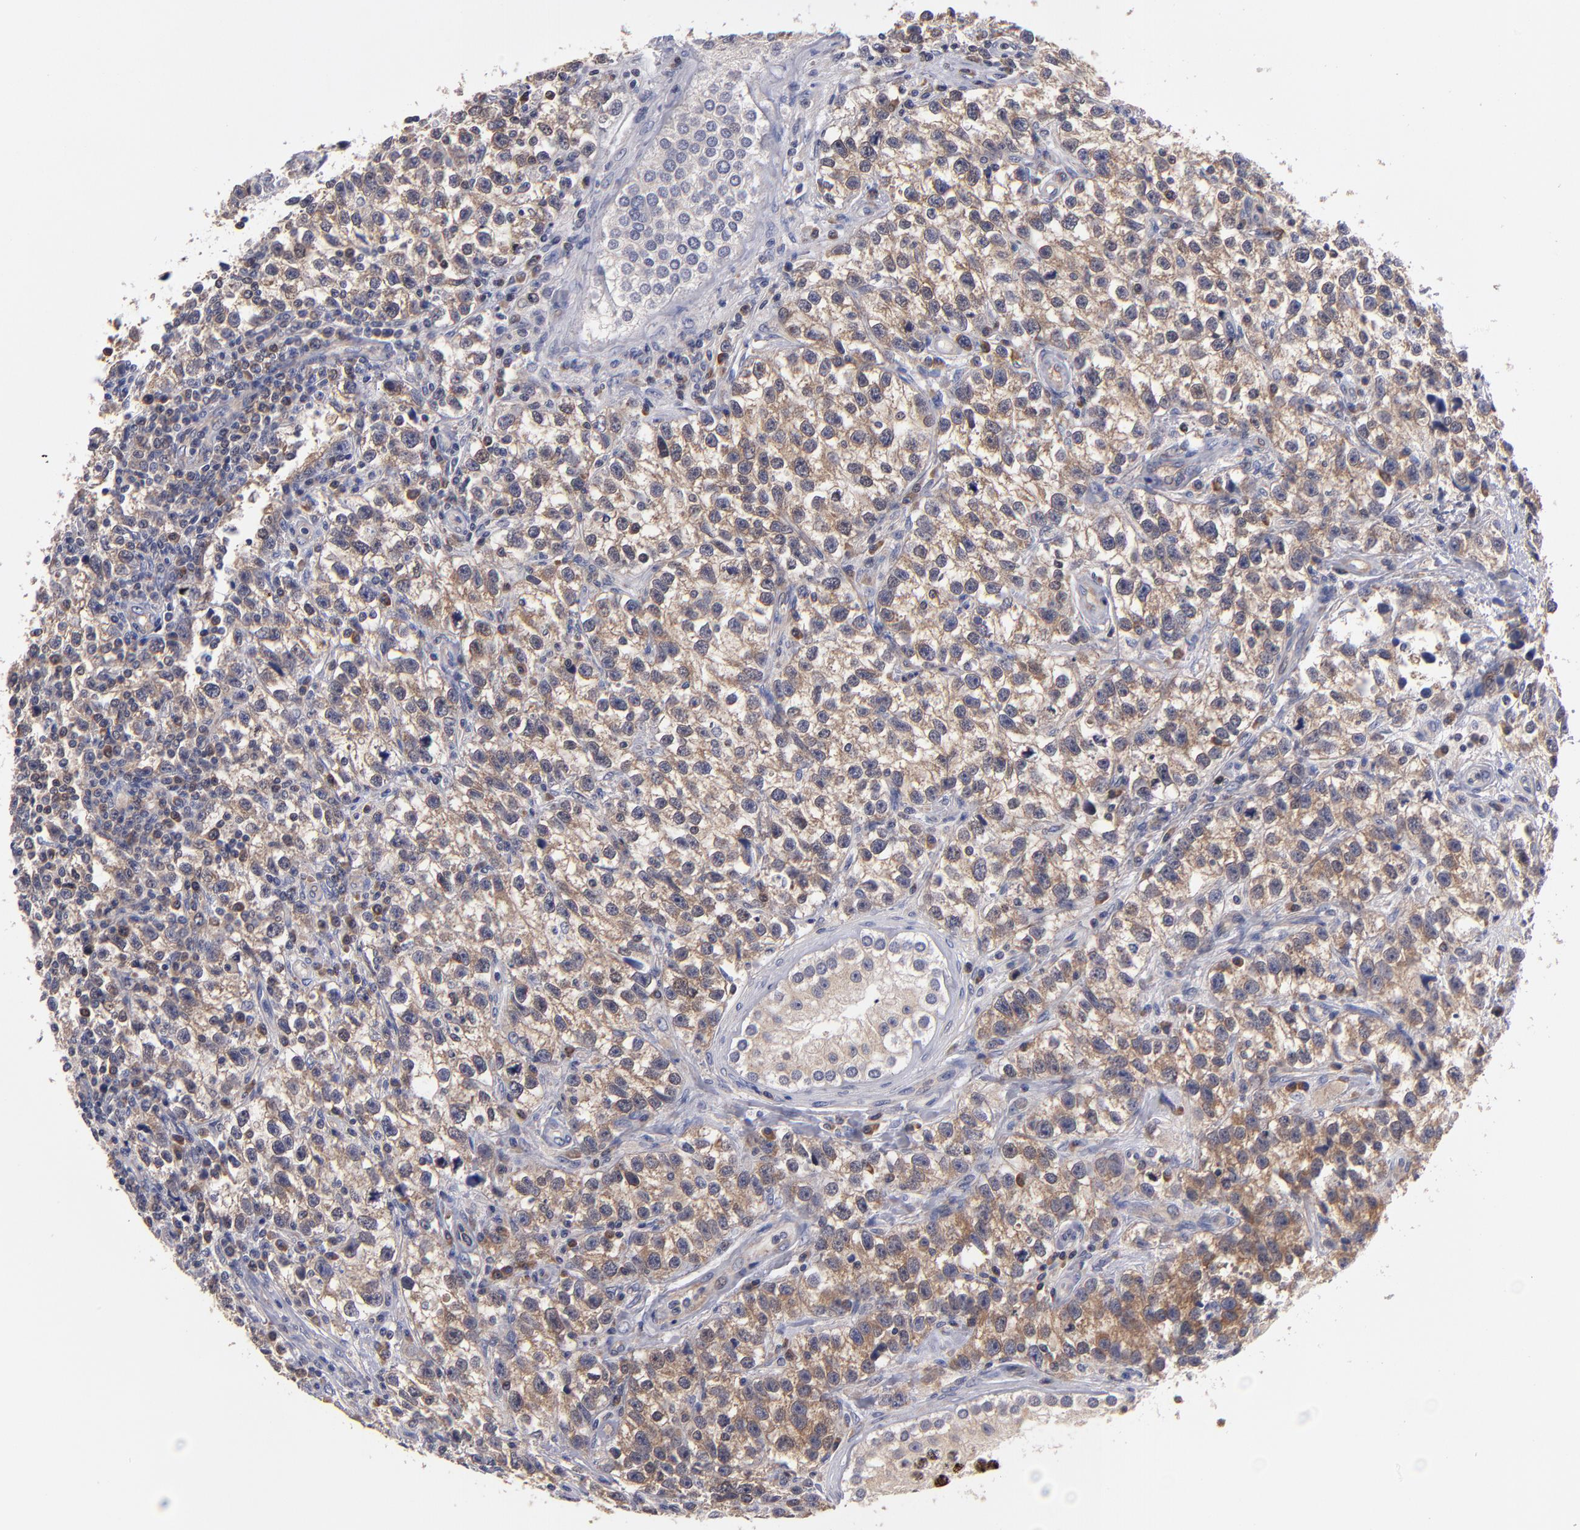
{"staining": {"intensity": "weak", "quantity": ">75%", "location": "cytoplasmic/membranous"}, "tissue": "testis cancer", "cell_type": "Tumor cells", "image_type": "cancer", "snomed": [{"axis": "morphology", "description": "Seminoma, NOS"}, {"axis": "topography", "description": "Testis"}], "caption": "IHC of testis cancer displays low levels of weak cytoplasmic/membranous expression in approximately >75% of tumor cells.", "gene": "EIF3L", "patient": {"sex": "male", "age": 38}}